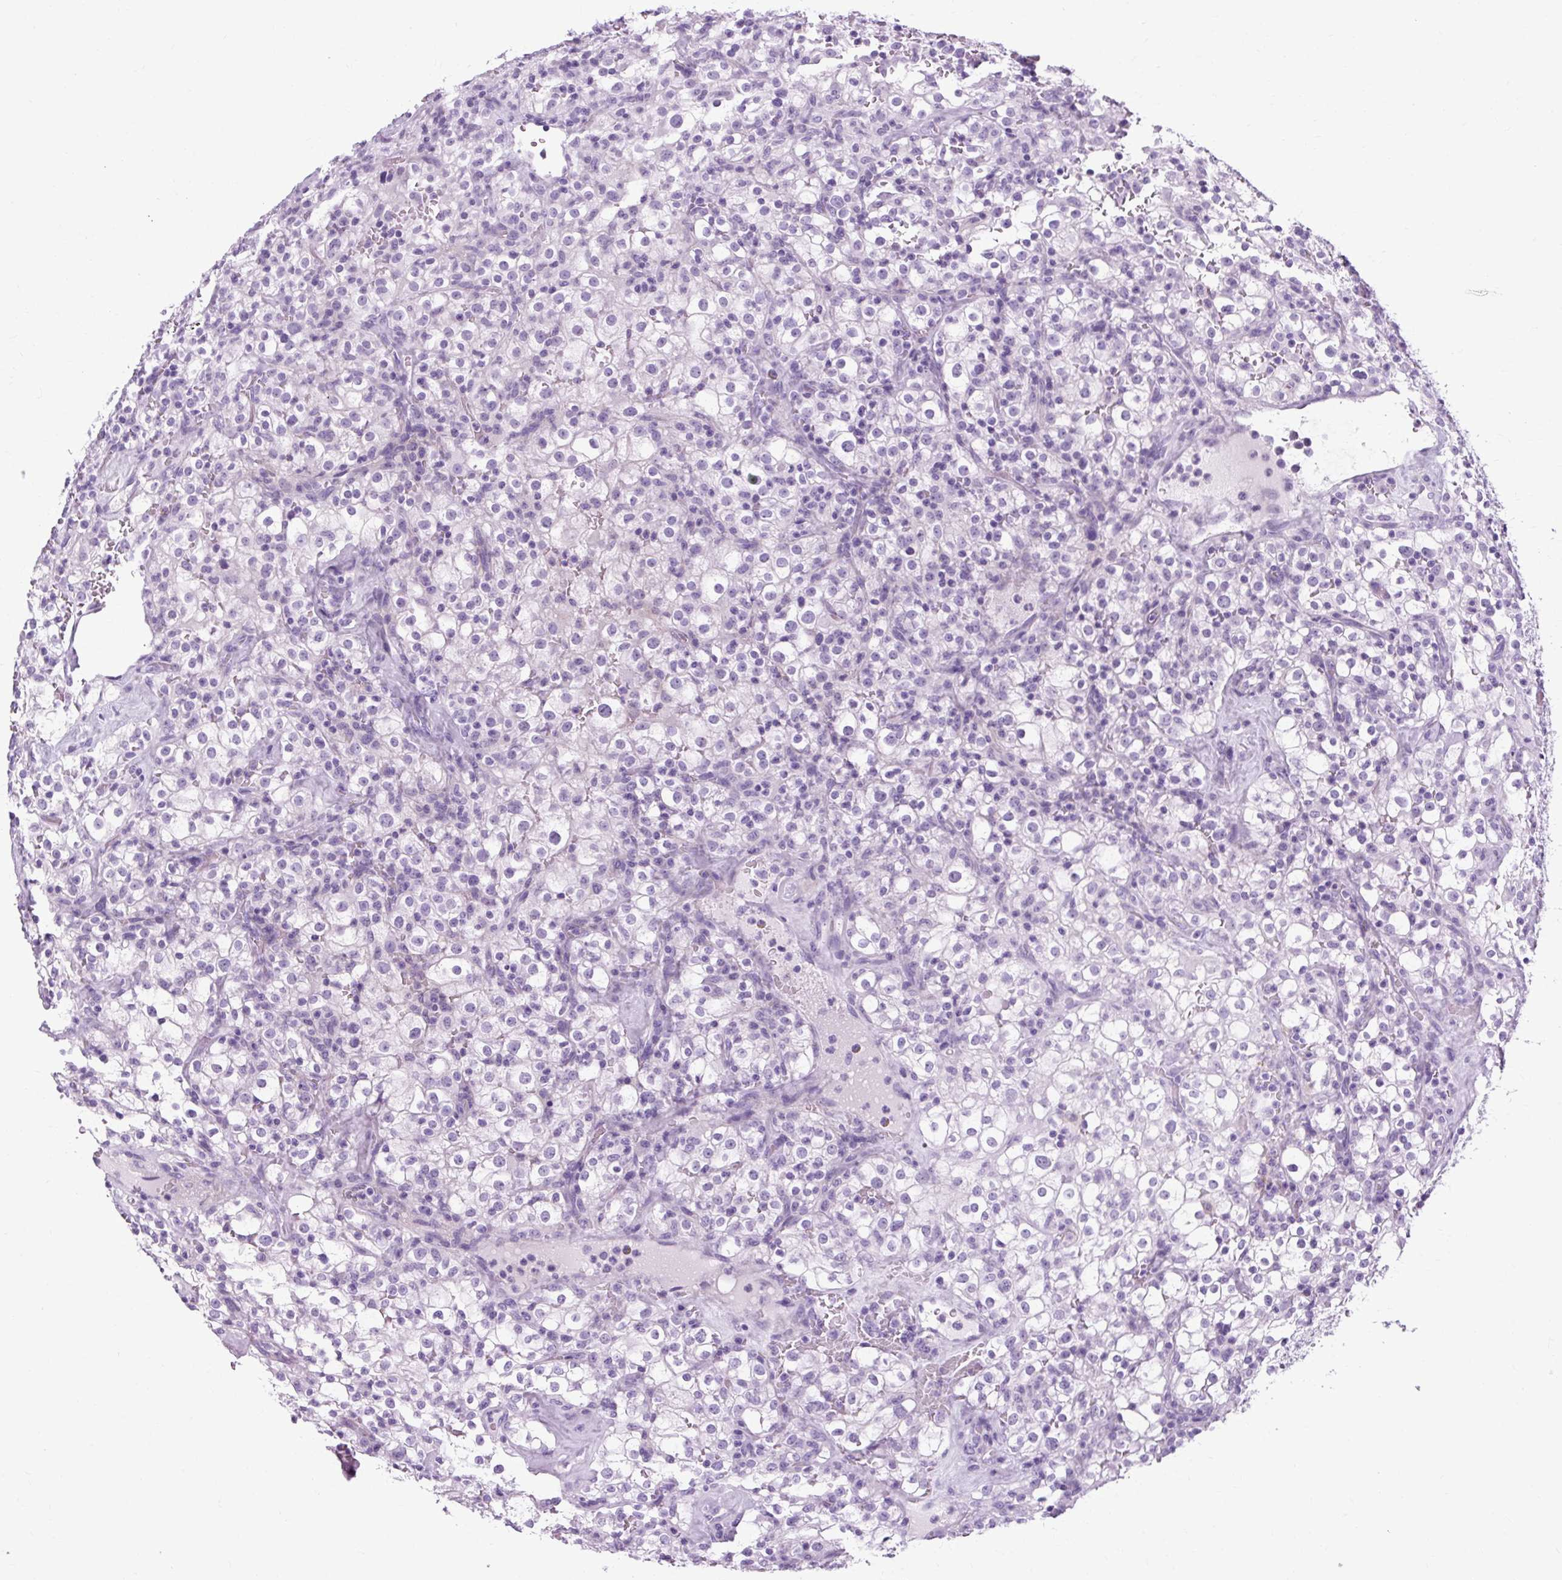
{"staining": {"intensity": "negative", "quantity": "none", "location": "none"}, "tissue": "renal cancer", "cell_type": "Tumor cells", "image_type": "cancer", "snomed": [{"axis": "morphology", "description": "Adenocarcinoma, NOS"}, {"axis": "topography", "description": "Kidney"}], "caption": "There is no significant positivity in tumor cells of adenocarcinoma (renal).", "gene": "OOEP", "patient": {"sex": "female", "age": 74}}